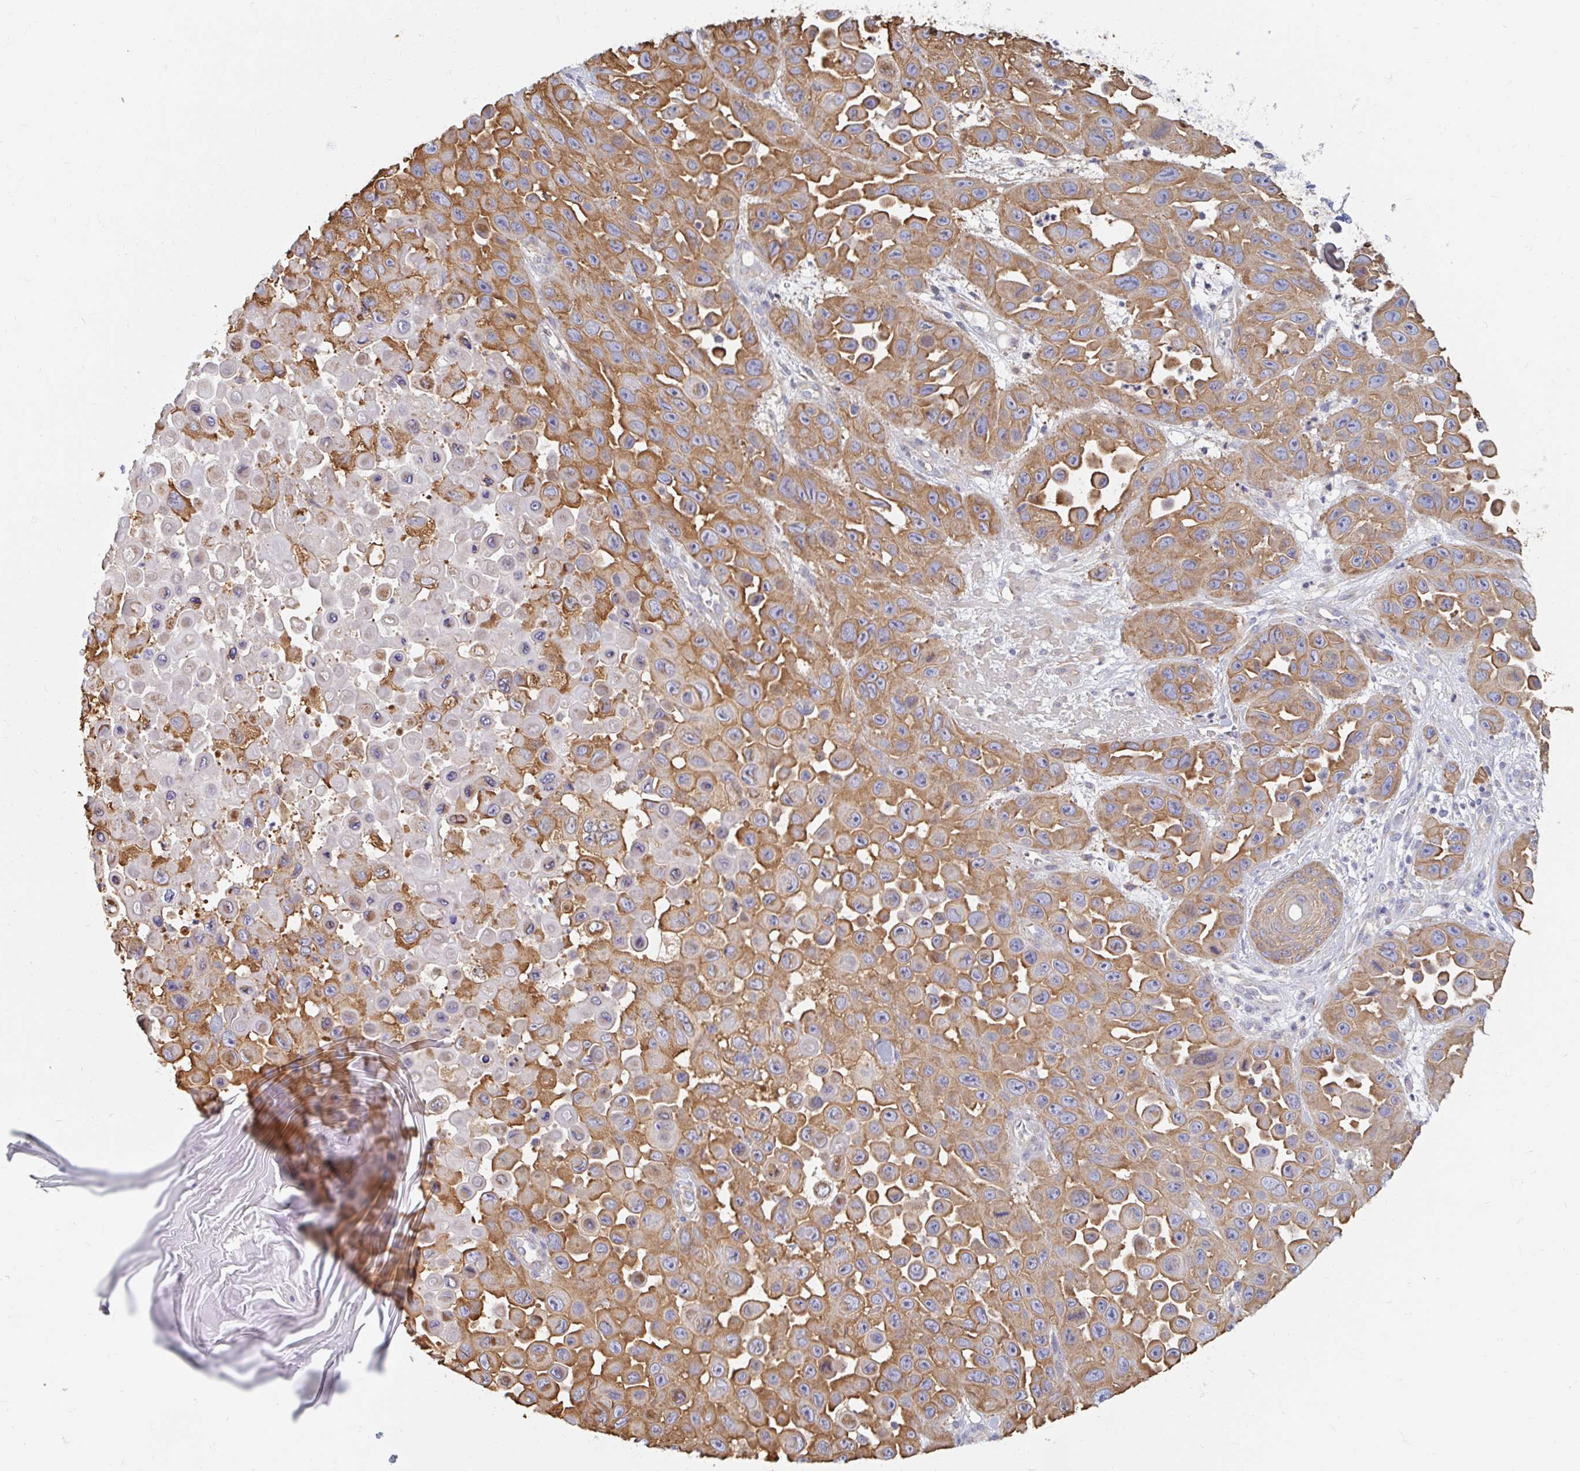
{"staining": {"intensity": "moderate", "quantity": ">75%", "location": "cytoplasmic/membranous"}, "tissue": "skin cancer", "cell_type": "Tumor cells", "image_type": "cancer", "snomed": [{"axis": "morphology", "description": "Squamous cell carcinoma, NOS"}, {"axis": "topography", "description": "Skin"}], "caption": "Human skin cancer (squamous cell carcinoma) stained with a protein marker displays moderate staining in tumor cells.", "gene": "MYLK2", "patient": {"sex": "male", "age": 81}}